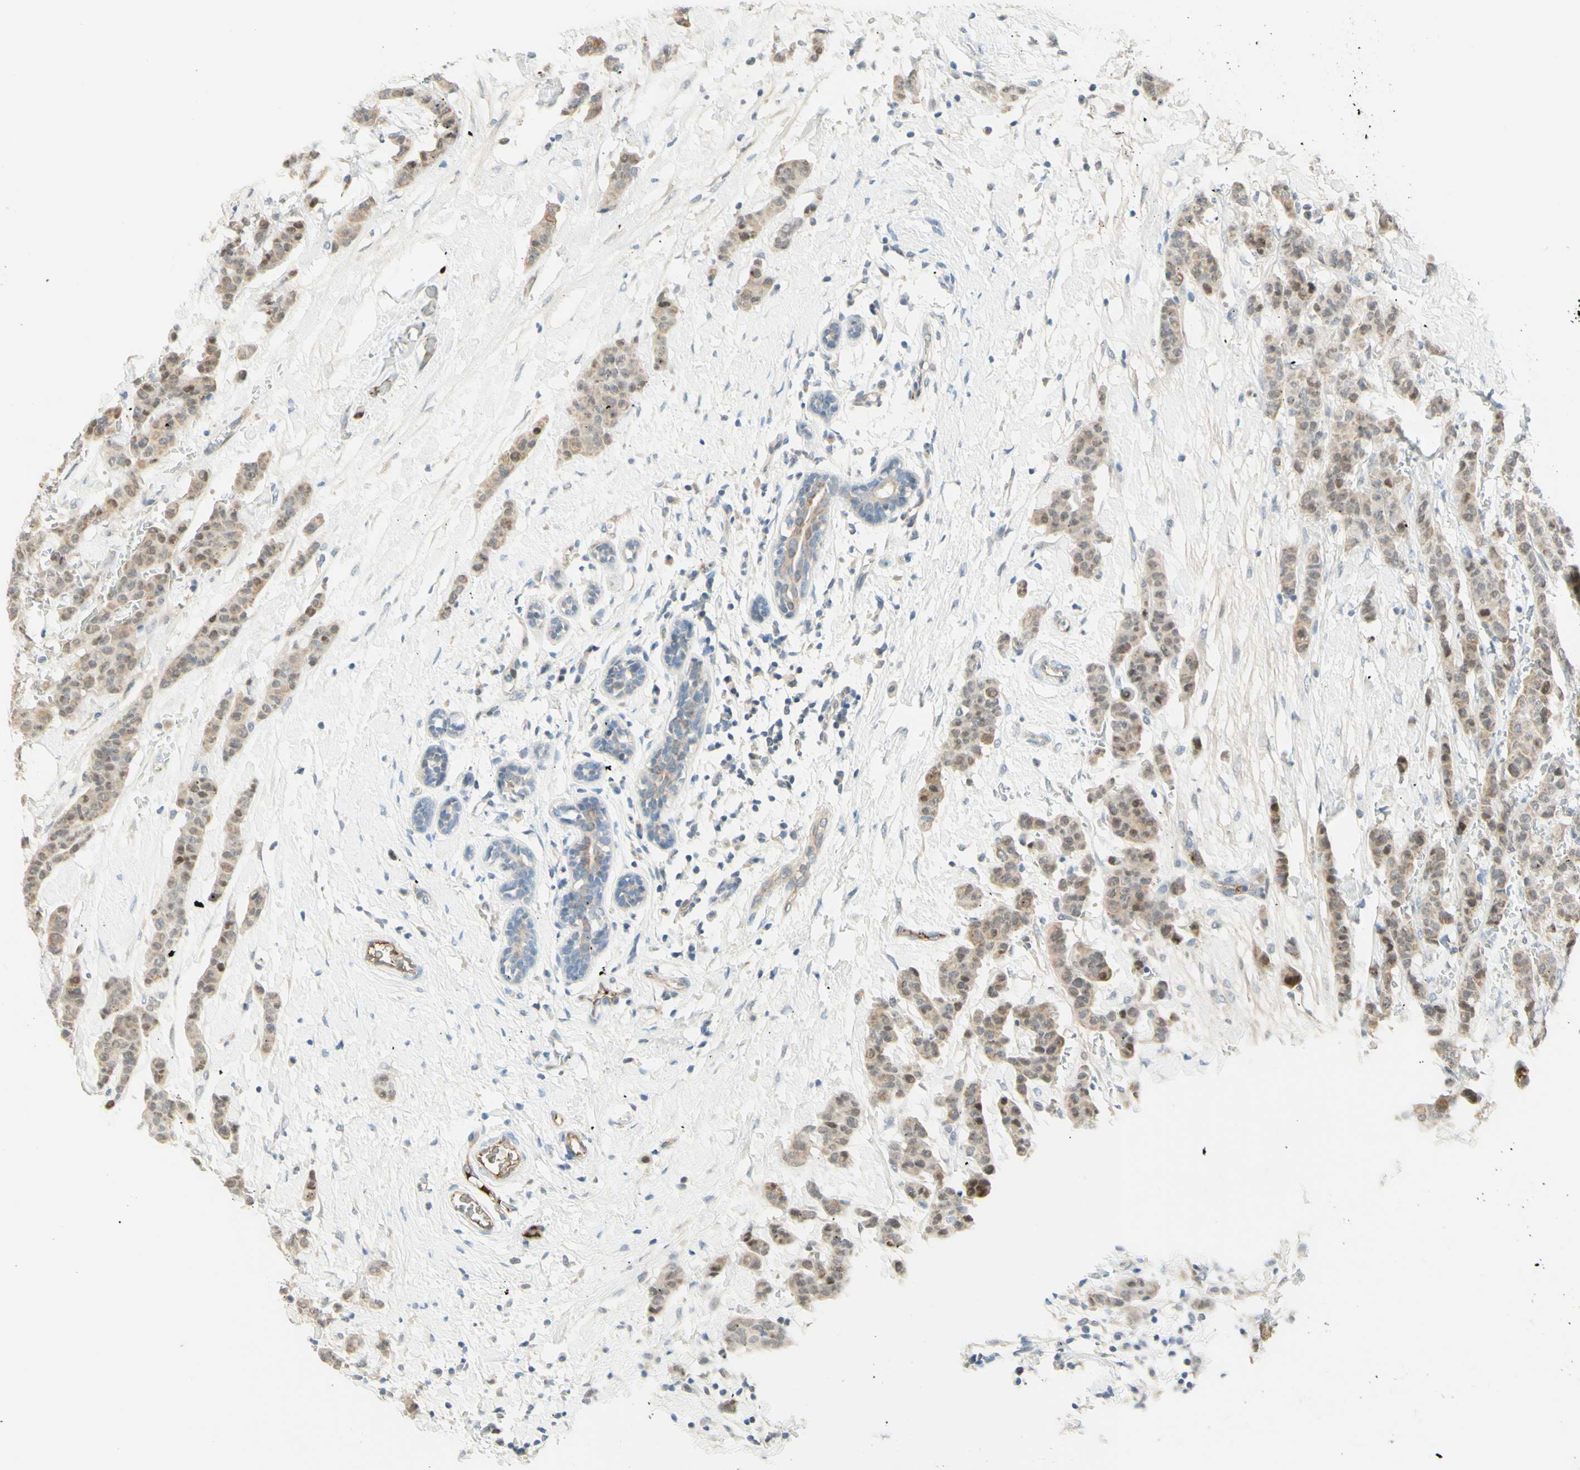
{"staining": {"intensity": "weak", "quantity": ">75%", "location": "cytoplasmic/membranous,nuclear"}, "tissue": "breast cancer", "cell_type": "Tumor cells", "image_type": "cancer", "snomed": [{"axis": "morphology", "description": "Normal tissue, NOS"}, {"axis": "morphology", "description": "Duct carcinoma"}, {"axis": "topography", "description": "Breast"}], "caption": "Breast cancer was stained to show a protein in brown. There is low levels of weak cytoplasmic/membranous and nuclear positivity in approximately >75% of tumor cells.", "gene": "ANGPT2", "patient": {"sex": "female", "age": 40}}